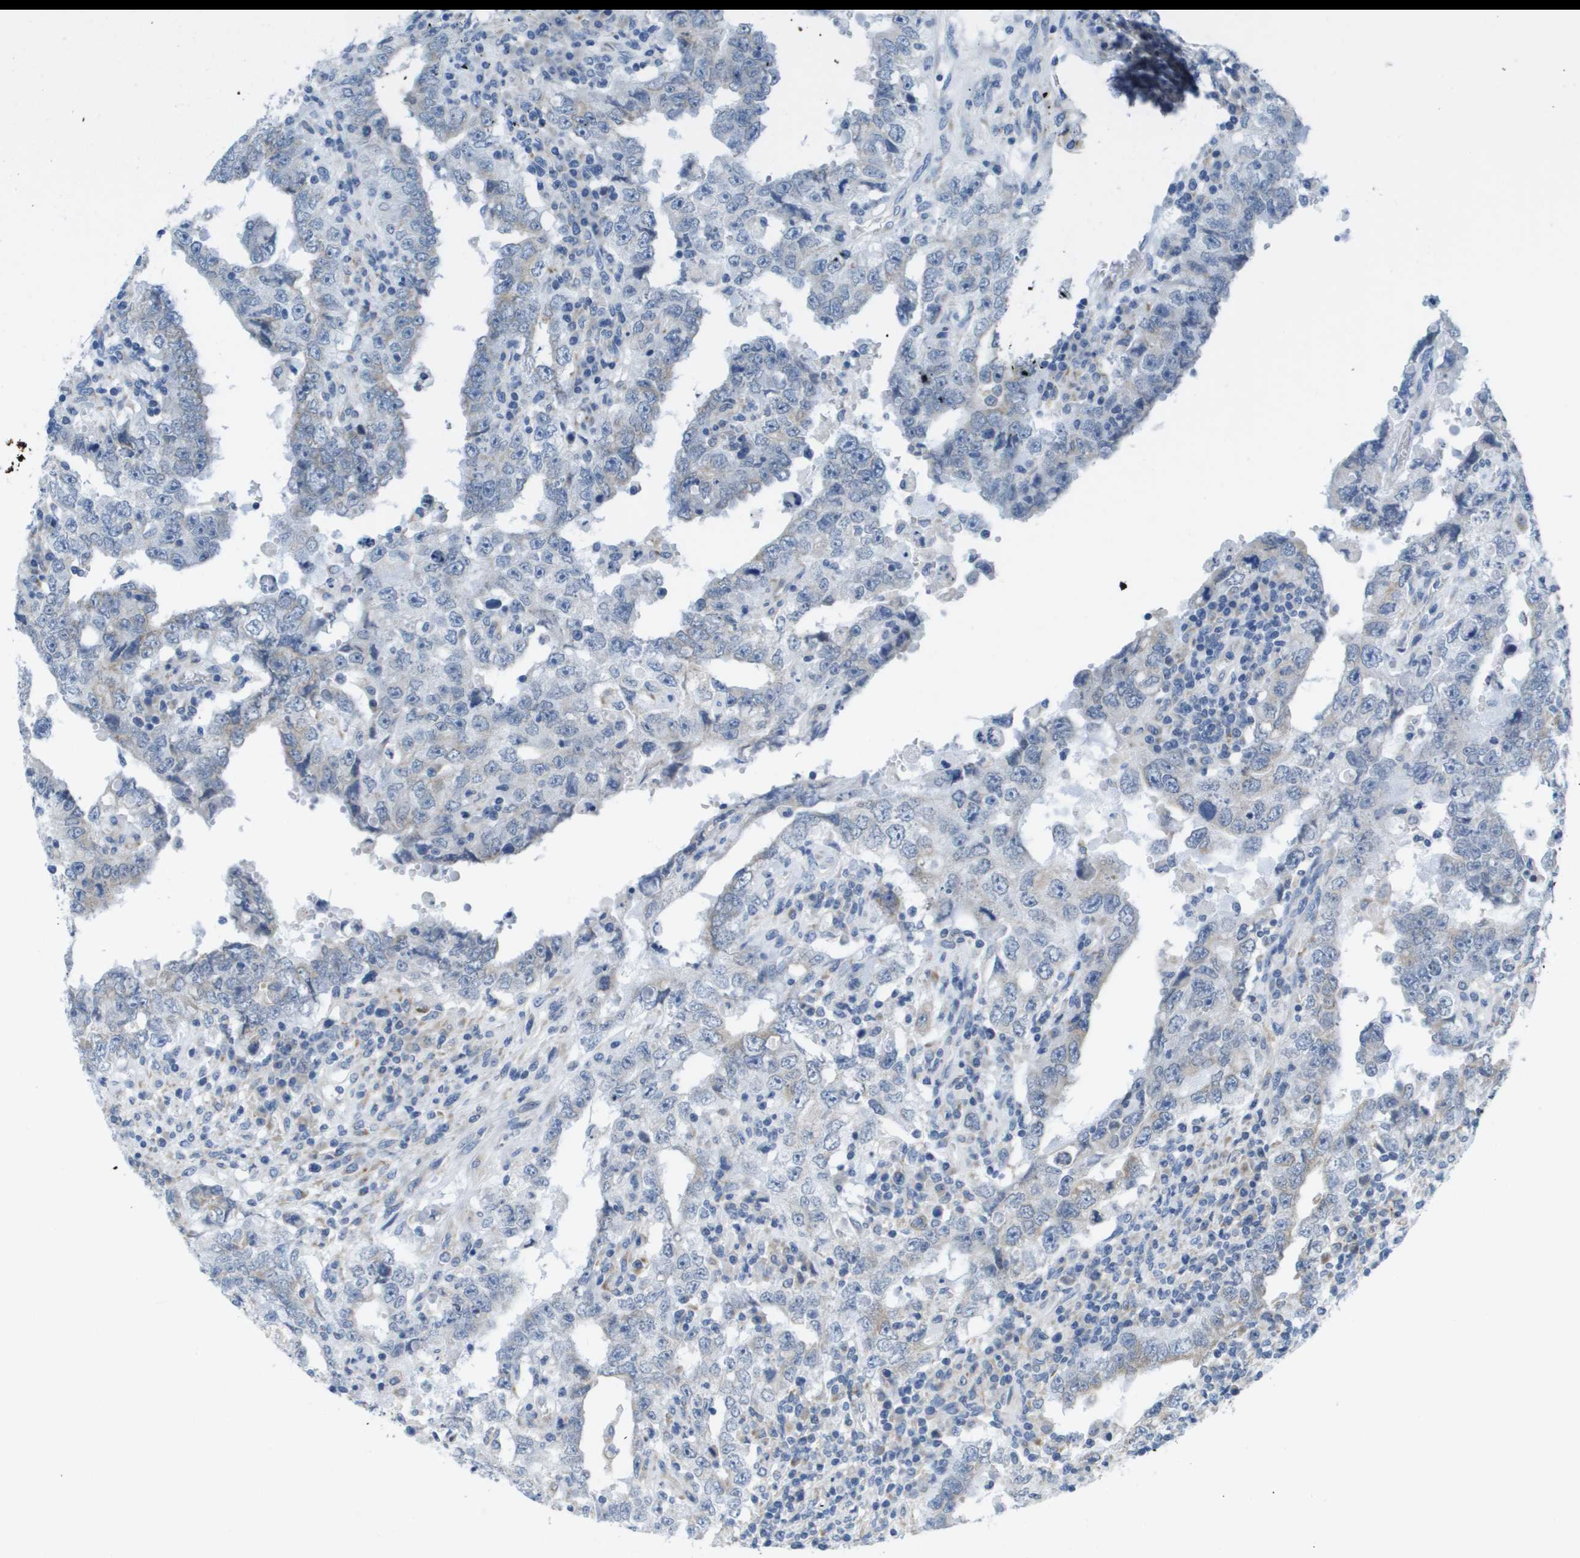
{"staining": {"intensity": "negative", "quantity": "none", "location": "none"}, "tissue": "testis cancer", "cell_type": "Tumor cells", "image_type": "cancer", "snomed": [{"axis": "morphology", "description": "Carcinoma, Embryonal, NOS"}, {"axis": "topography", "description": "Testis"}], "caption": "Histopathology image shows no significant protein expression in tumor cells of testis cancer (embryonal carcinoma).", "gene": "PTDSS1", "patient": {"sex": "male", "age": 26}}